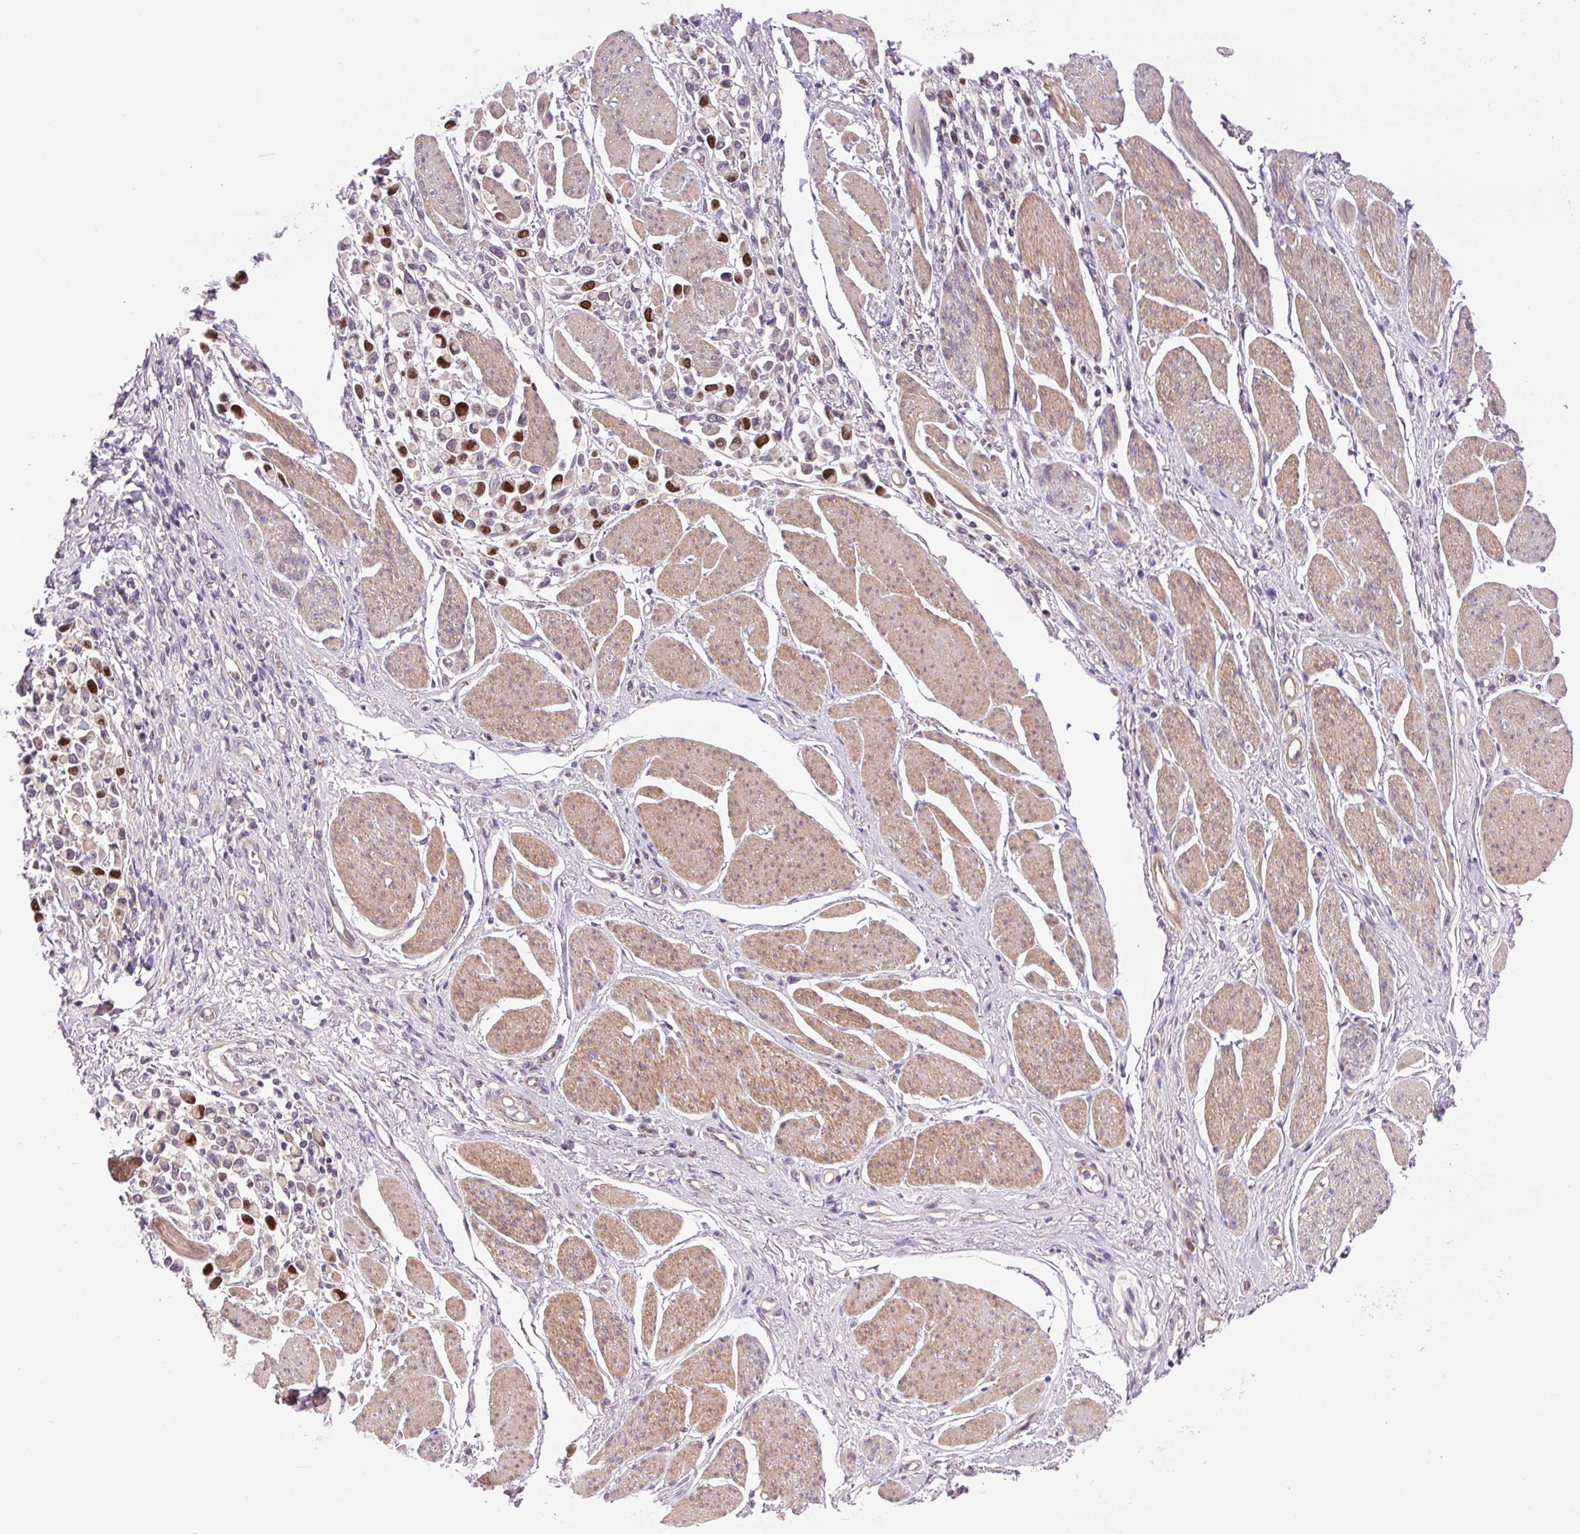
{"staining": {"intensity": "strong", "quantity": "25%-75%", "location": "nuclear"}, "tissue": "stomach cancer", "cell_type": "Tumor cells", "image_type": "cancer", "snomed": [{"axis": "morphology", "description": "Adenocarcinoma, NOS"}, {"axis": "topography", "description": "Stomach"}], "caption": "Immunohistochemistry (IHC) of human stomach cancer shows high levels of strong nuclear expression in approximately 25%-75% of tumor cells. (DAB IHC, brown staining for protein, blue staining for nuclei).", "gene": "KIFC1", "patient": {"sex": "female", "age": 81}}